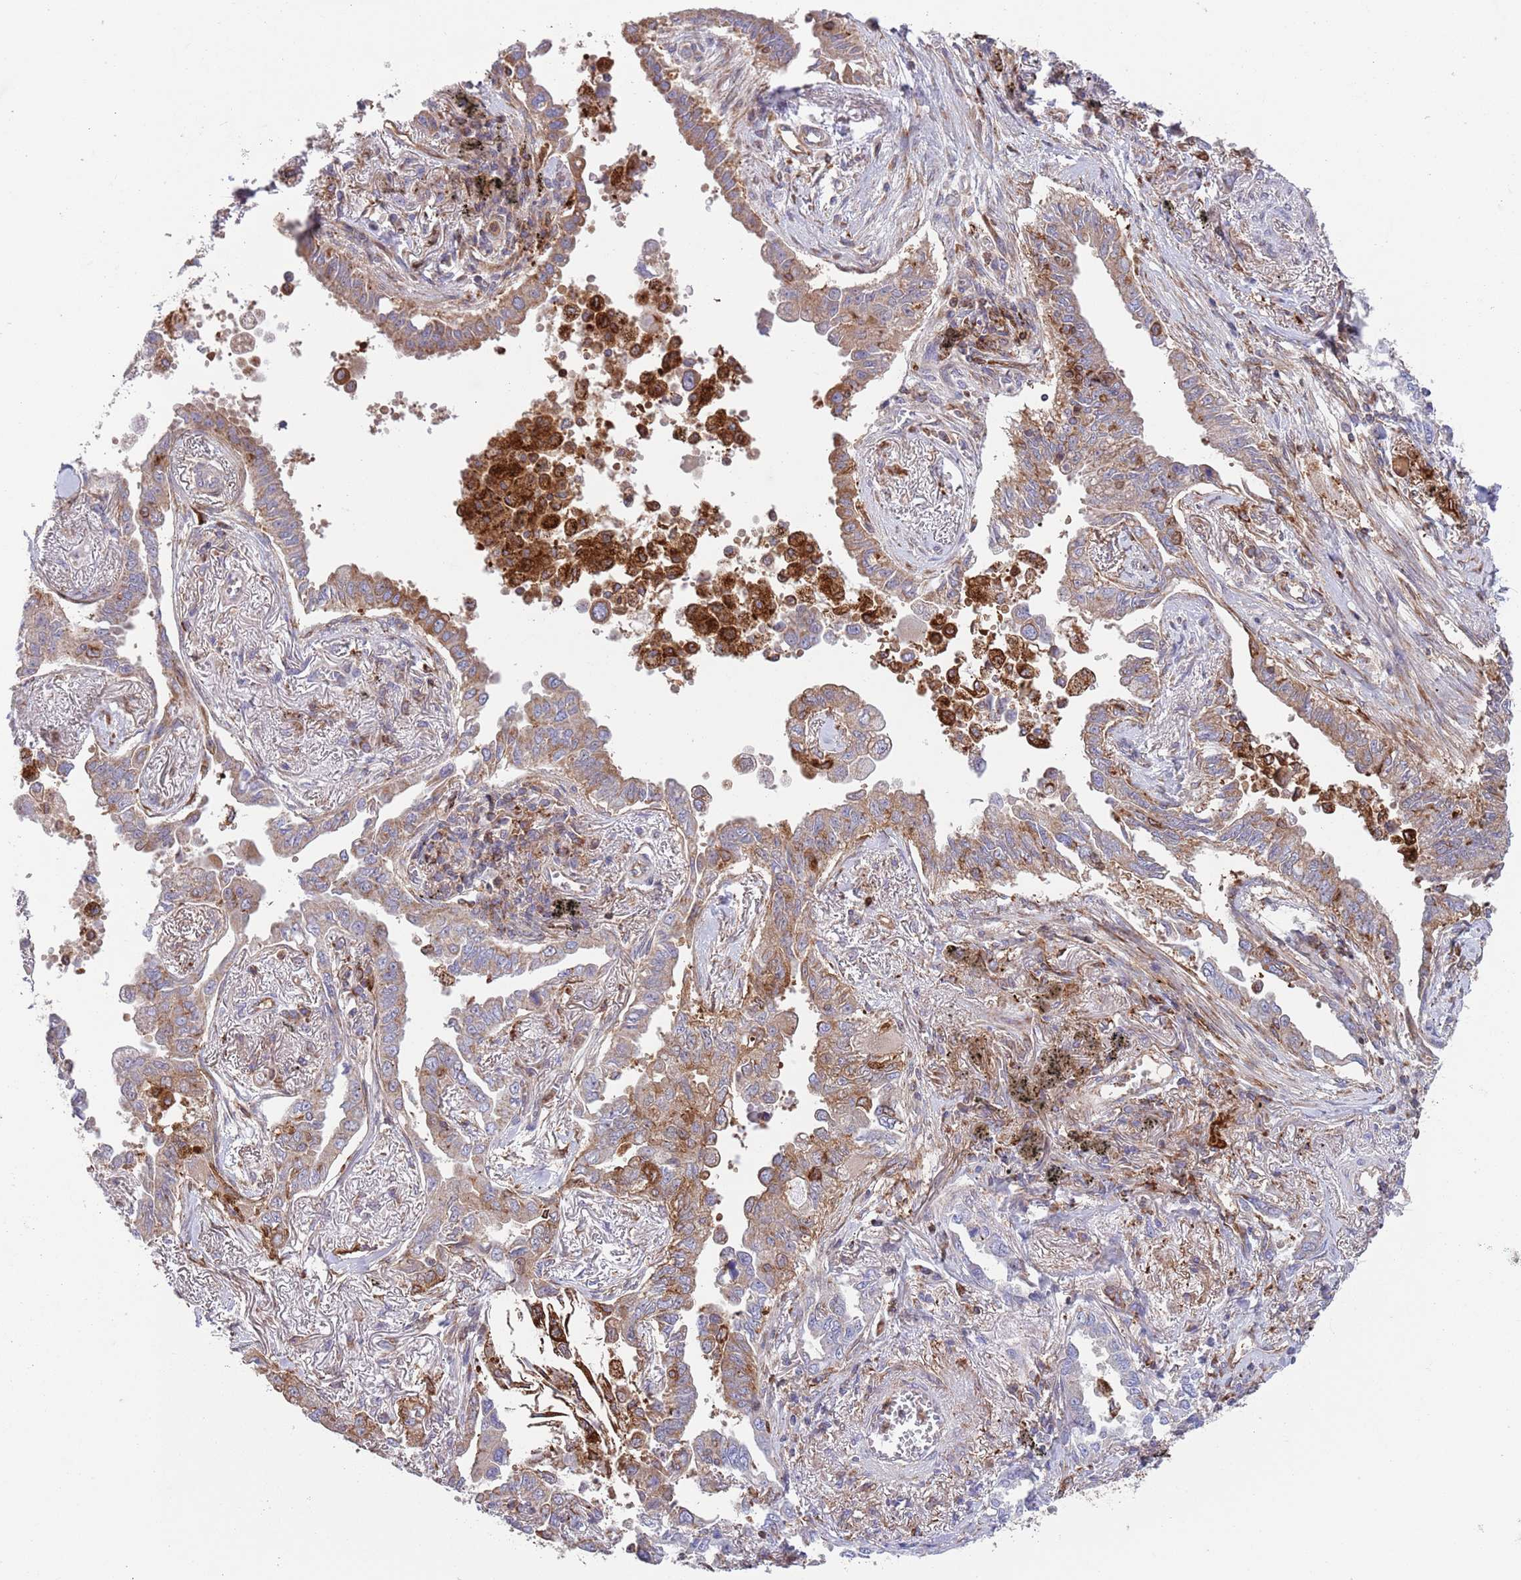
{"staining": {"intensity": "moderate", "quantity": "<25%", "location": "cytoplasmic/membranous"}, "tissue": "lung cancer", "cell_type": "Tumor cells", "image_type": "cancer", "snomed": [{"axis": "morphology", "description": "Adenocarcinoma, NOS"}, {"axis": "topography", "description": "Lung"}], "caption": "Human lung cancer stained for a protein (brown) reveals moderate cytoplasmic/membranous positive staining in approximately <25% of tumor cells.", "gene": "ZMYM5", "patient": {"sex": "male", "age": 67}}